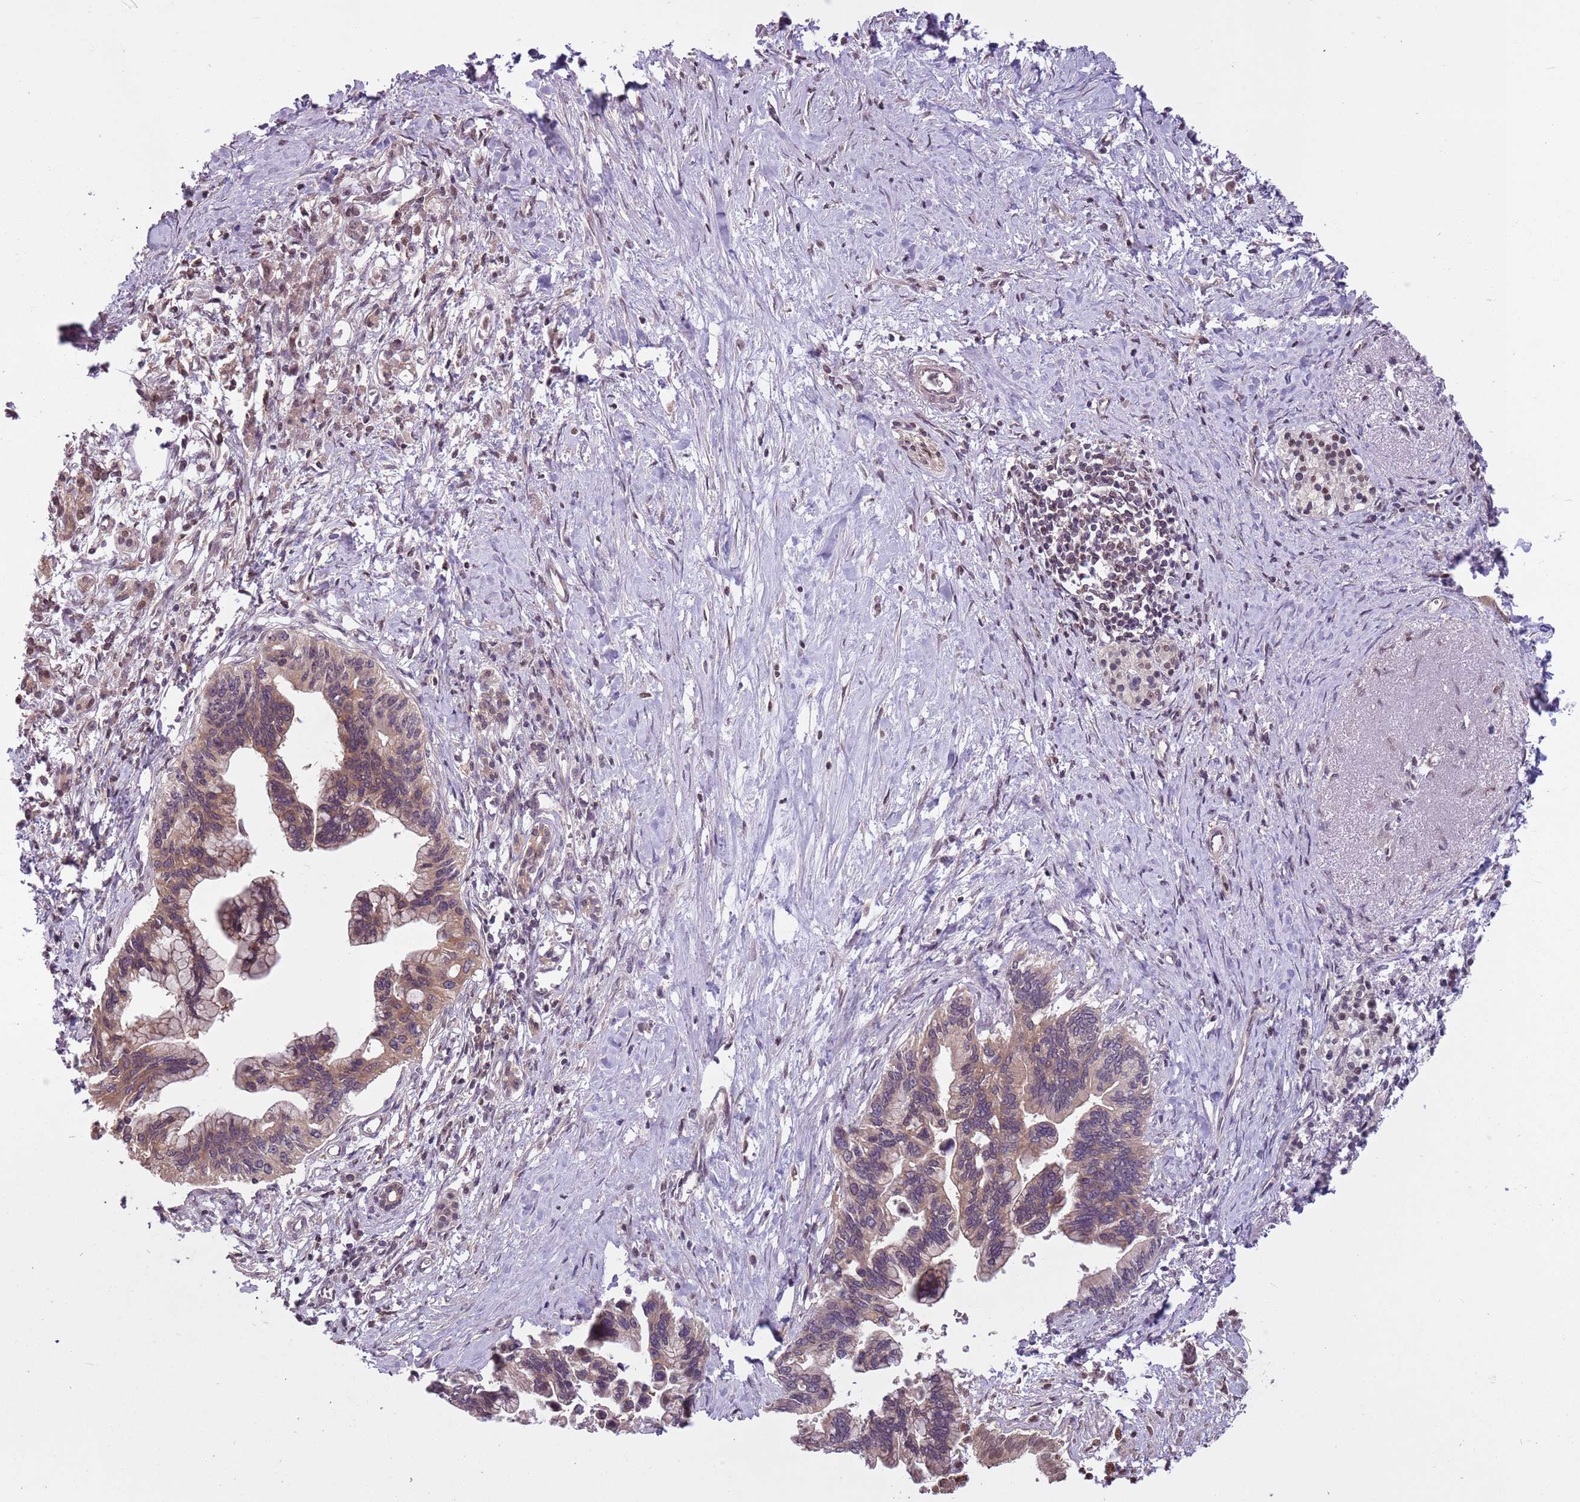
{"staining": {"intensity": "moderate", "quantity": ">75%", "location": "cytoplasmic/membranous"}, "tissue": "pancreatic cancer", "cell_type": "Tumor cells", "image_type": "cancer", "snomed": [{"axis": "morphology", "description": "Adenocarcinoma, NOS"}, {"axis": "topography", "description": "Pancreas"}], "caption": "IHC of human pancreatic cancer (adenocarcinoma) shows medium levels of moderate cytoplasmic/membranous expression in about >75% of tumor cells. (IHC, brightfield microscopy, high magnification).", "gene": "CAPN9", "patient": {"sex": "female", "age": 83}}